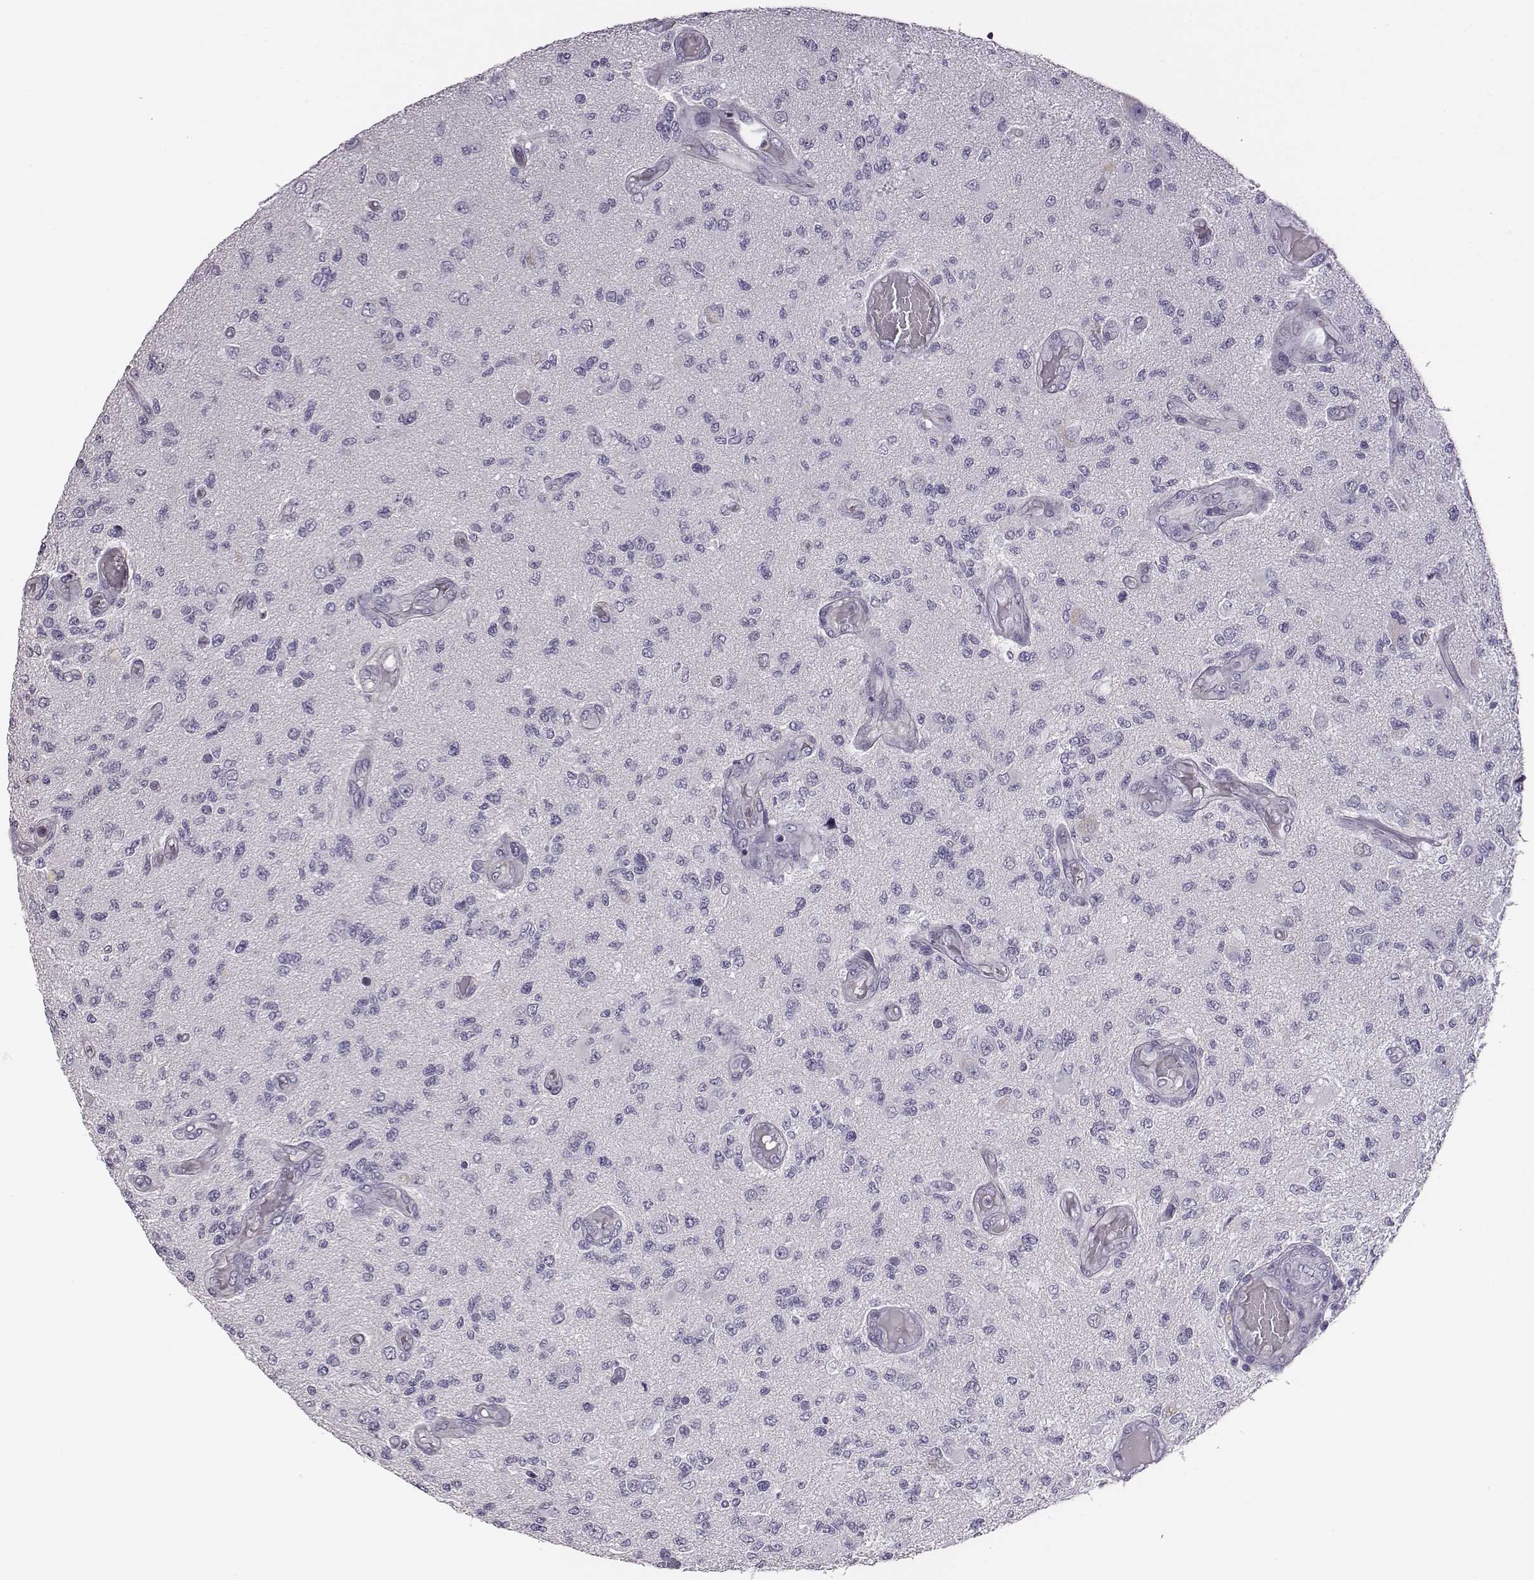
{"staining": {"intensity": "negative", "quantity": "none", "location": "none"}, "tissue": "glioma", "cell_type": "Tumor cells", "image_type": "cancer", "snomed": [{"axis": "morphology", "description": "Glioma, malignant, High grade"}, {"axis": "topography", "description": "Brain"}], "caption": "DAB immunohistochemical staining of glioma exhibits no significant positivity in tumor cells.", "gene": "ADAM7", "patient": {"sex": "female", "age": 63}}